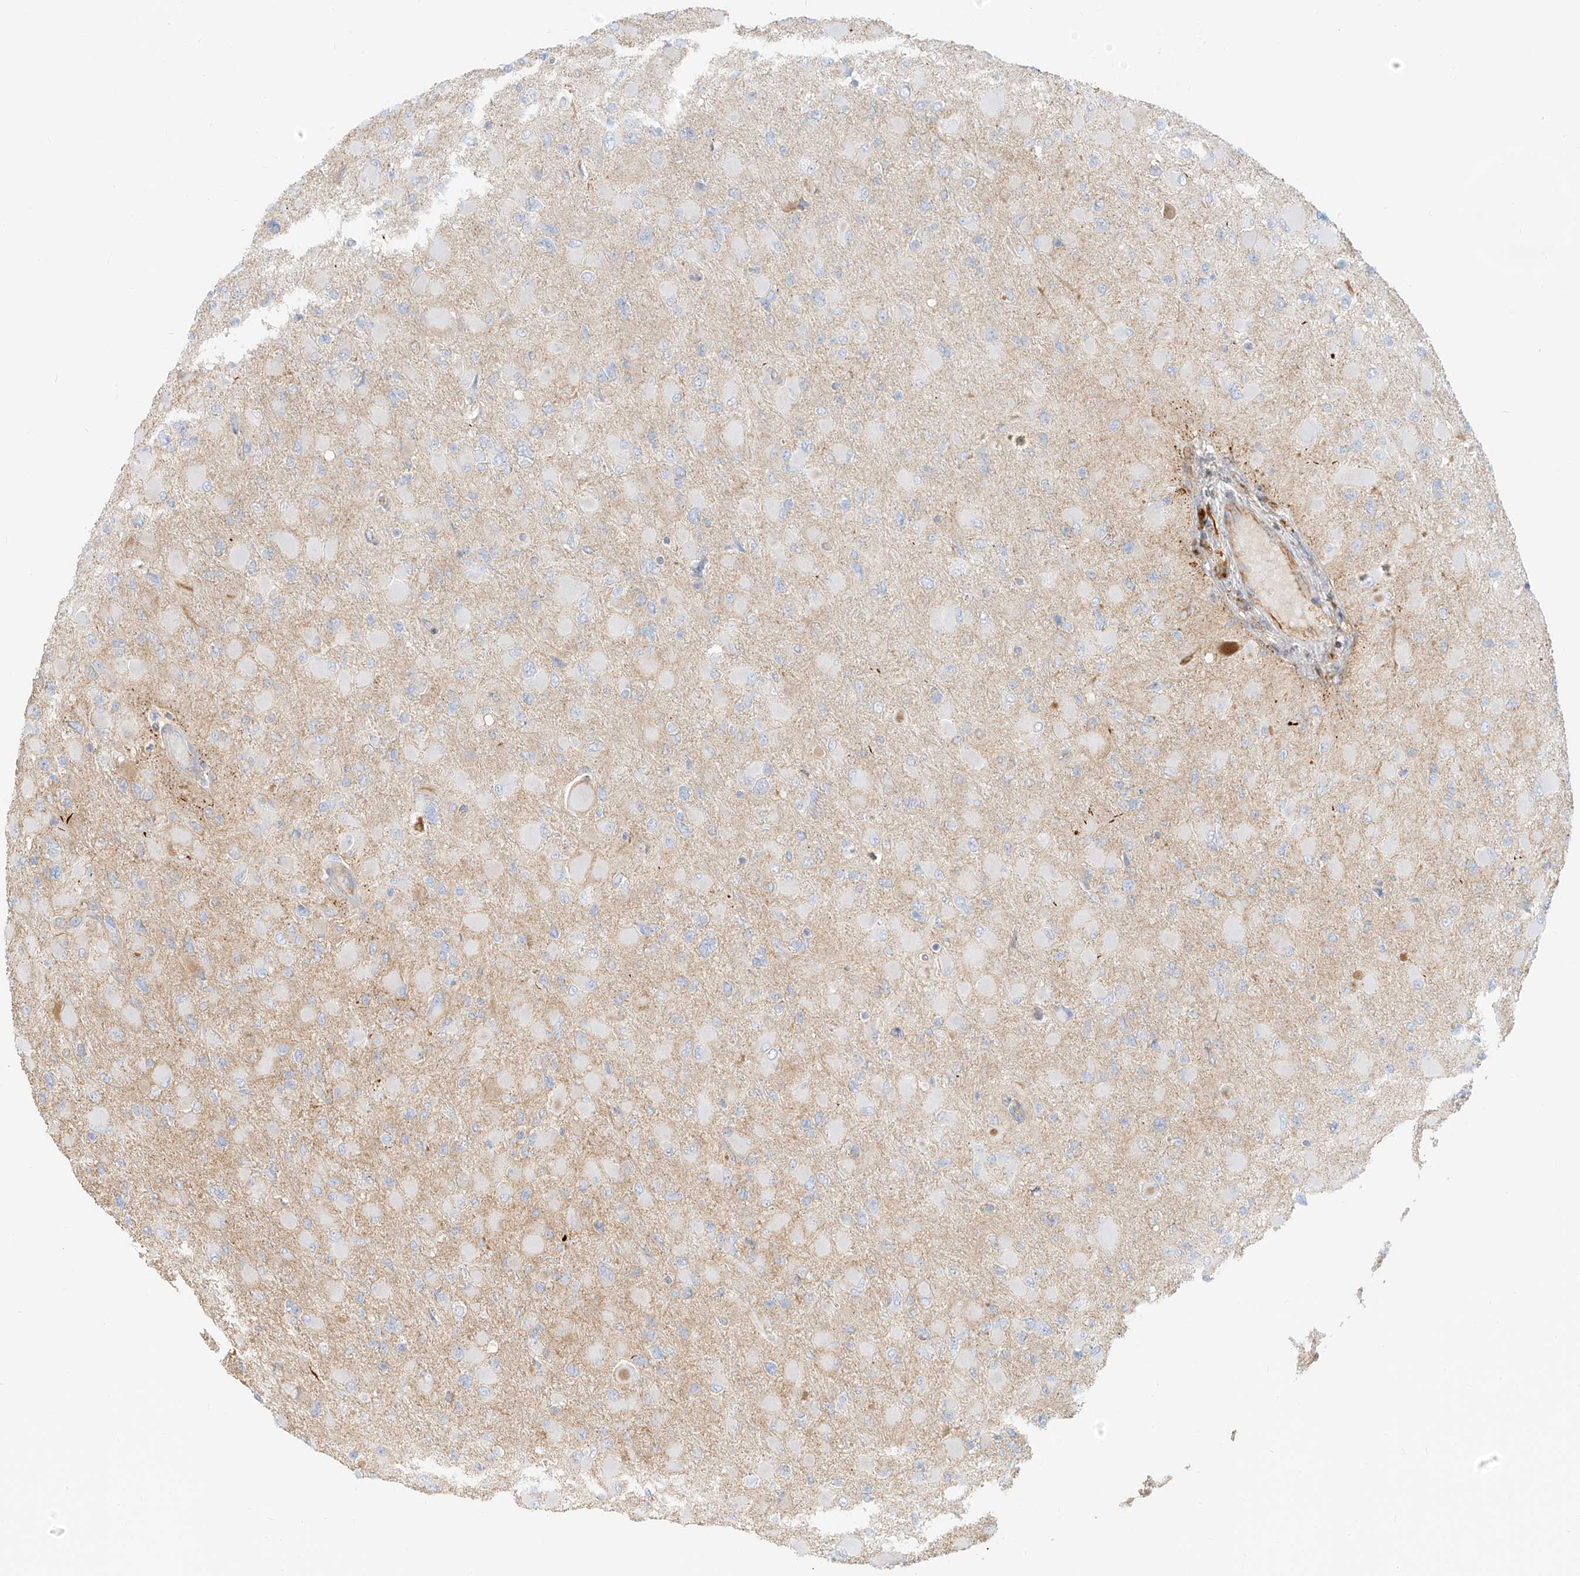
{"staining": {"intensity": "negative", "quantity": "none", "location": "none"}, "tissue": "glioma", "cell_type": "Tumor cells", "image_type": "cancer", "snomed": [{"axis": "morphology", "description": "Glioma, malignant, High grade"}, {"axis": "topography", "description": "Cerebral cortex"}], "caption": "The immunohistochemistry (IHC) photomicrograph has no significant expression in tumor cells of glioma tissue.", "gene": "OCSTAMP", "patient": {"sex": "female", "age": 36}}